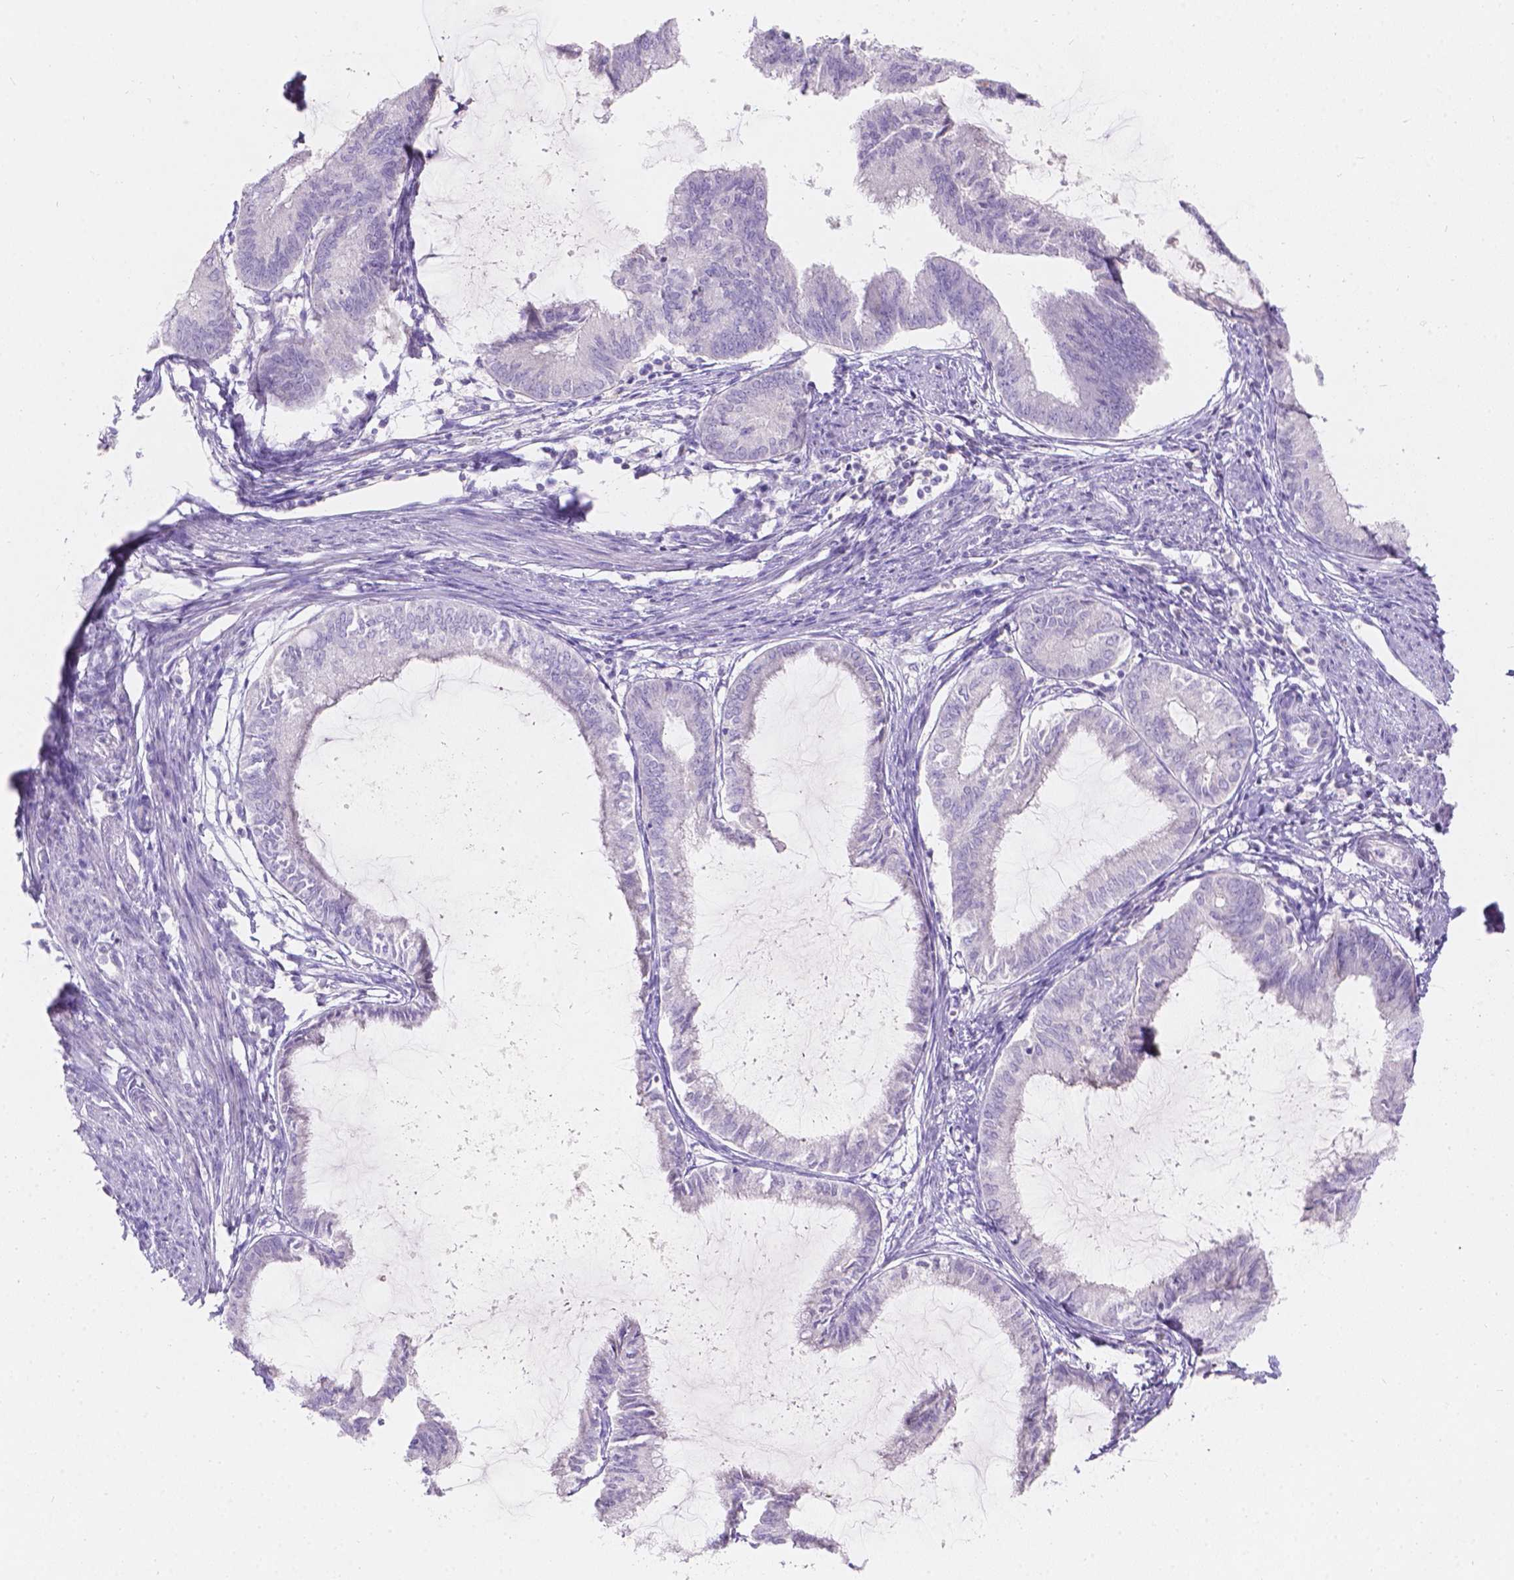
{"staining": {"intensity": "negative", "quantity": "none", "location": "none"}, "tissue": "endometrial cancer", "cell_type": "Tumor cells", "image_type": "cancer", "snomed": [{"axis": "morphology", "description": "Adenocarcinoma, NOS"}, {"axis": "topography", "description": "Endometrium"}], "caption": "Endometrial cancer was stained to show a protein in brown. There is no significant positivity in tumor cells.", "gene": "GAL3ST2", "patient": {"sex": "female", "age": 86}}